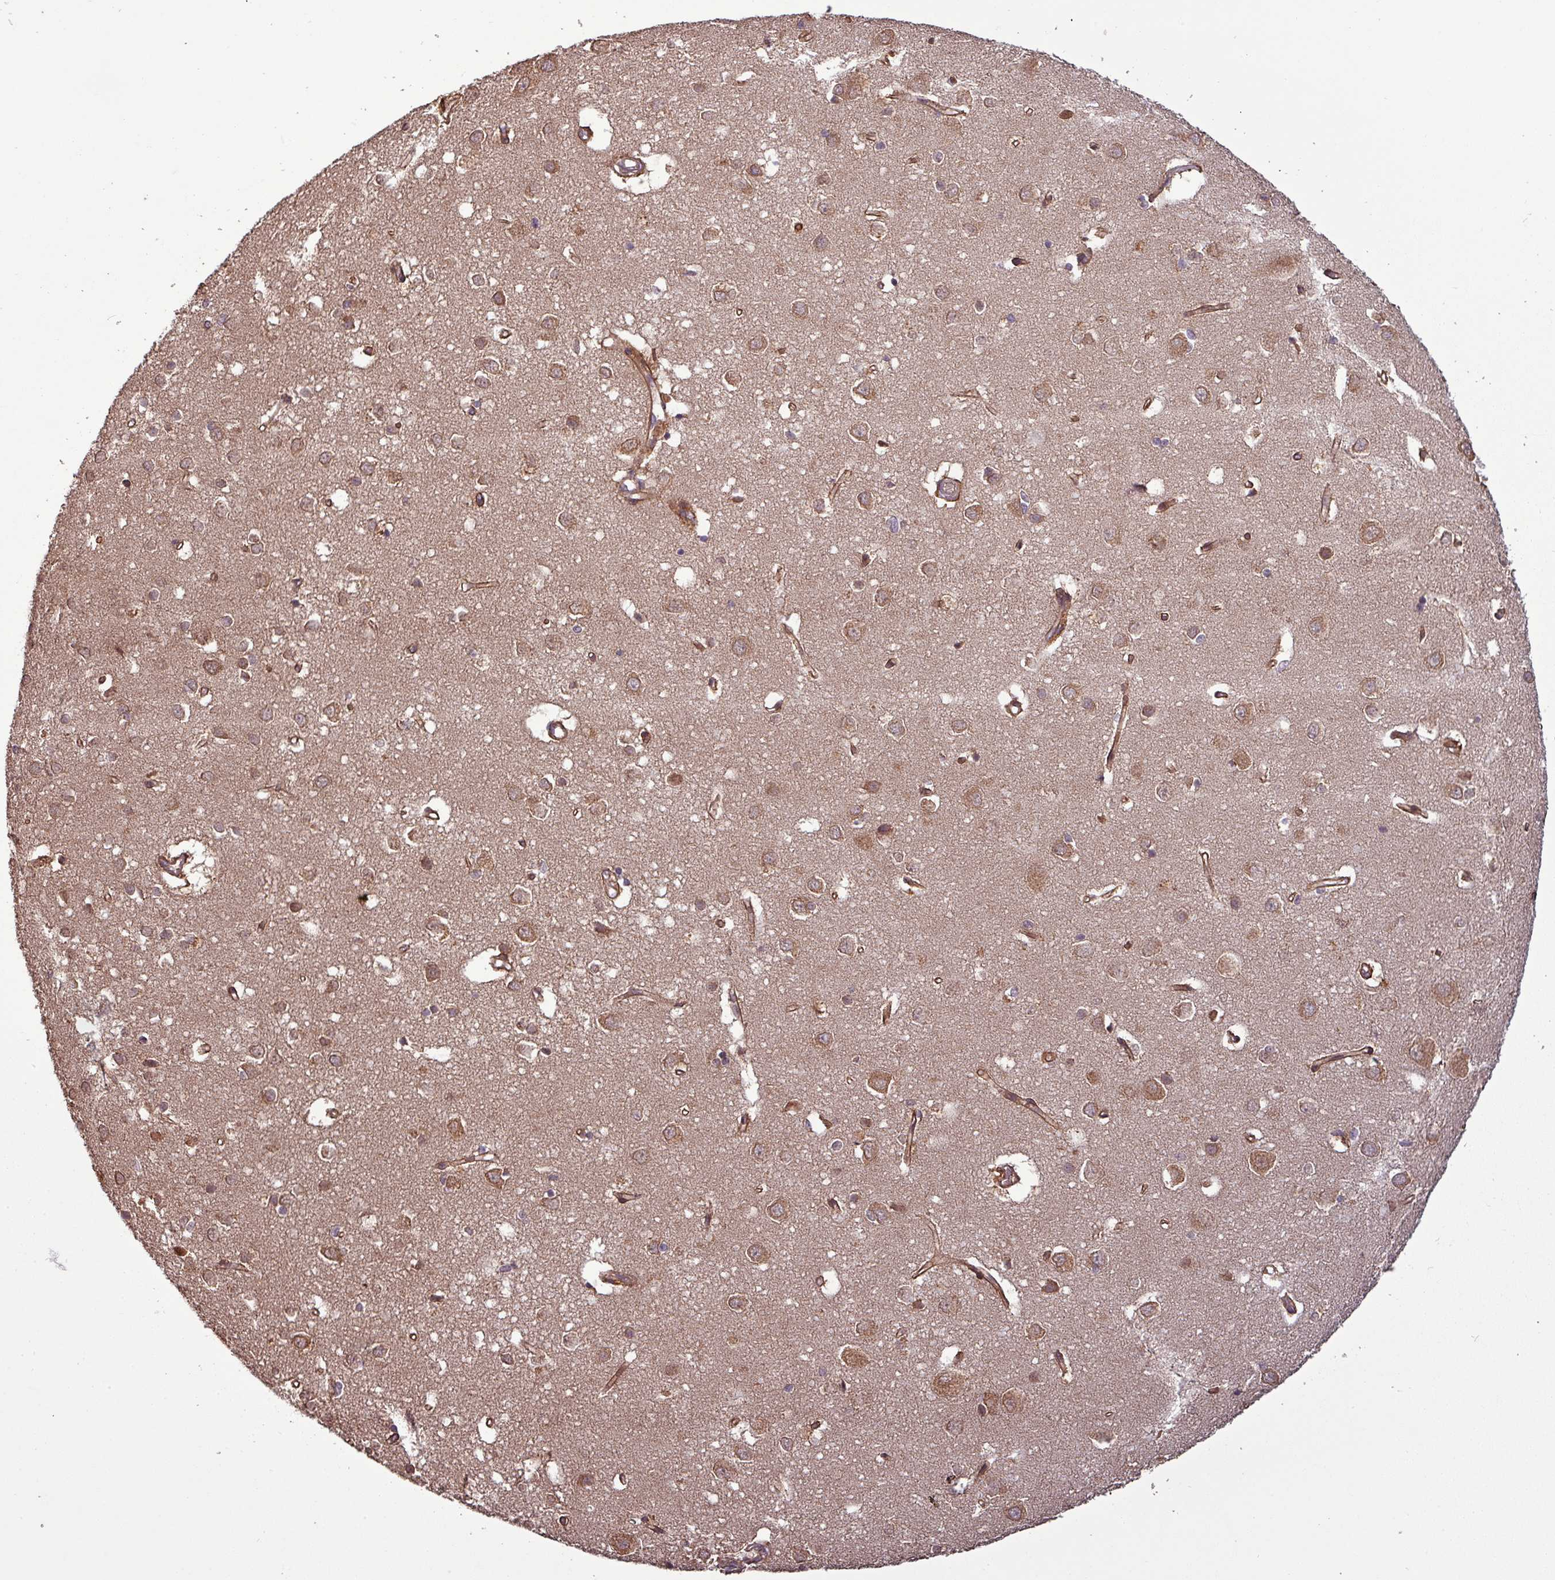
{"staining": {"intensity": "moderate", "quantity": ">75%", "location": "cytoplasmic/membranous"}, "tissue": "cerebral cortex", "cell_type": "Endothelial cells", "image_type": "normal", "snomed": [{"axis": "morphology", "description": "Normal tissue, NOS"}, {"axis": "topography", "description": "Cerebral cortex"}], "caption": "Endothelial cells reveal medium levels of moderate cytoplasmic/membranous positivity in about >75% of cells in benign cerebral cortex. The protein of interest is shown in brown color, while the nuclei are stained blue.", "gene": "NT5C3A", "patient": {"sex": "female", "age": 64}}